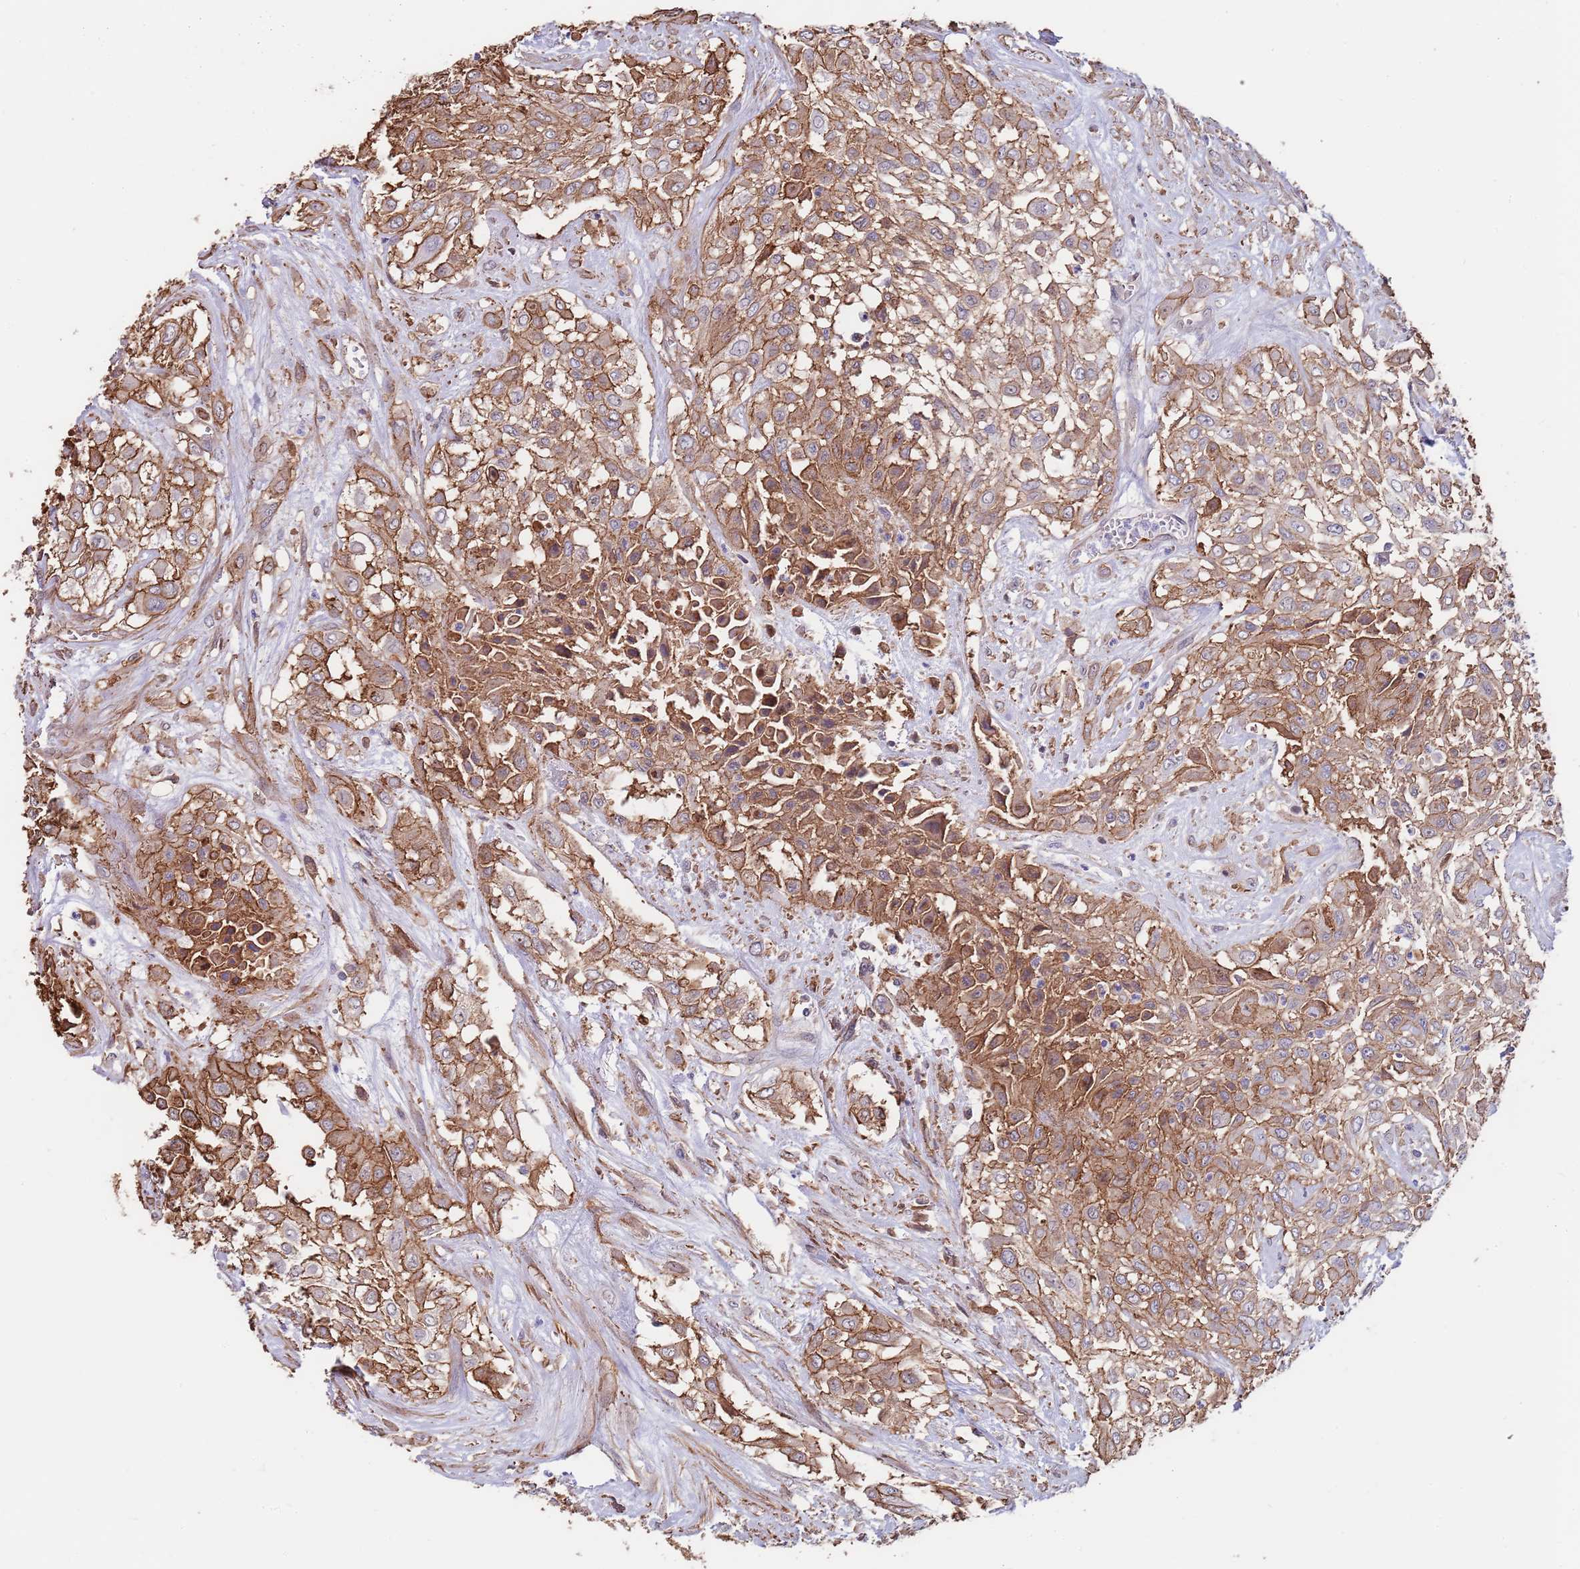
{"staining": {"intensity": "moderate", "quantity": ">75%", "location": "cytoplasmic/membranous"}, "tissue": "urothelial cancer", "cell_type": "Tumor cells", "image_type": "cancer", "snomed": [{"axis": "morphology", "description": "Urothelial carcinoma, High grade"}, {"axis": "topography", "description": "Urinary bladder"}], "caption": "The immunohistochemical stain labels moderate cytoplasmic/membranous expression in tumor cells of high-grade urothelial carcinoma tissue.", "gene": "BPNT1", "patient": {"sex": "male", "age": 57}}